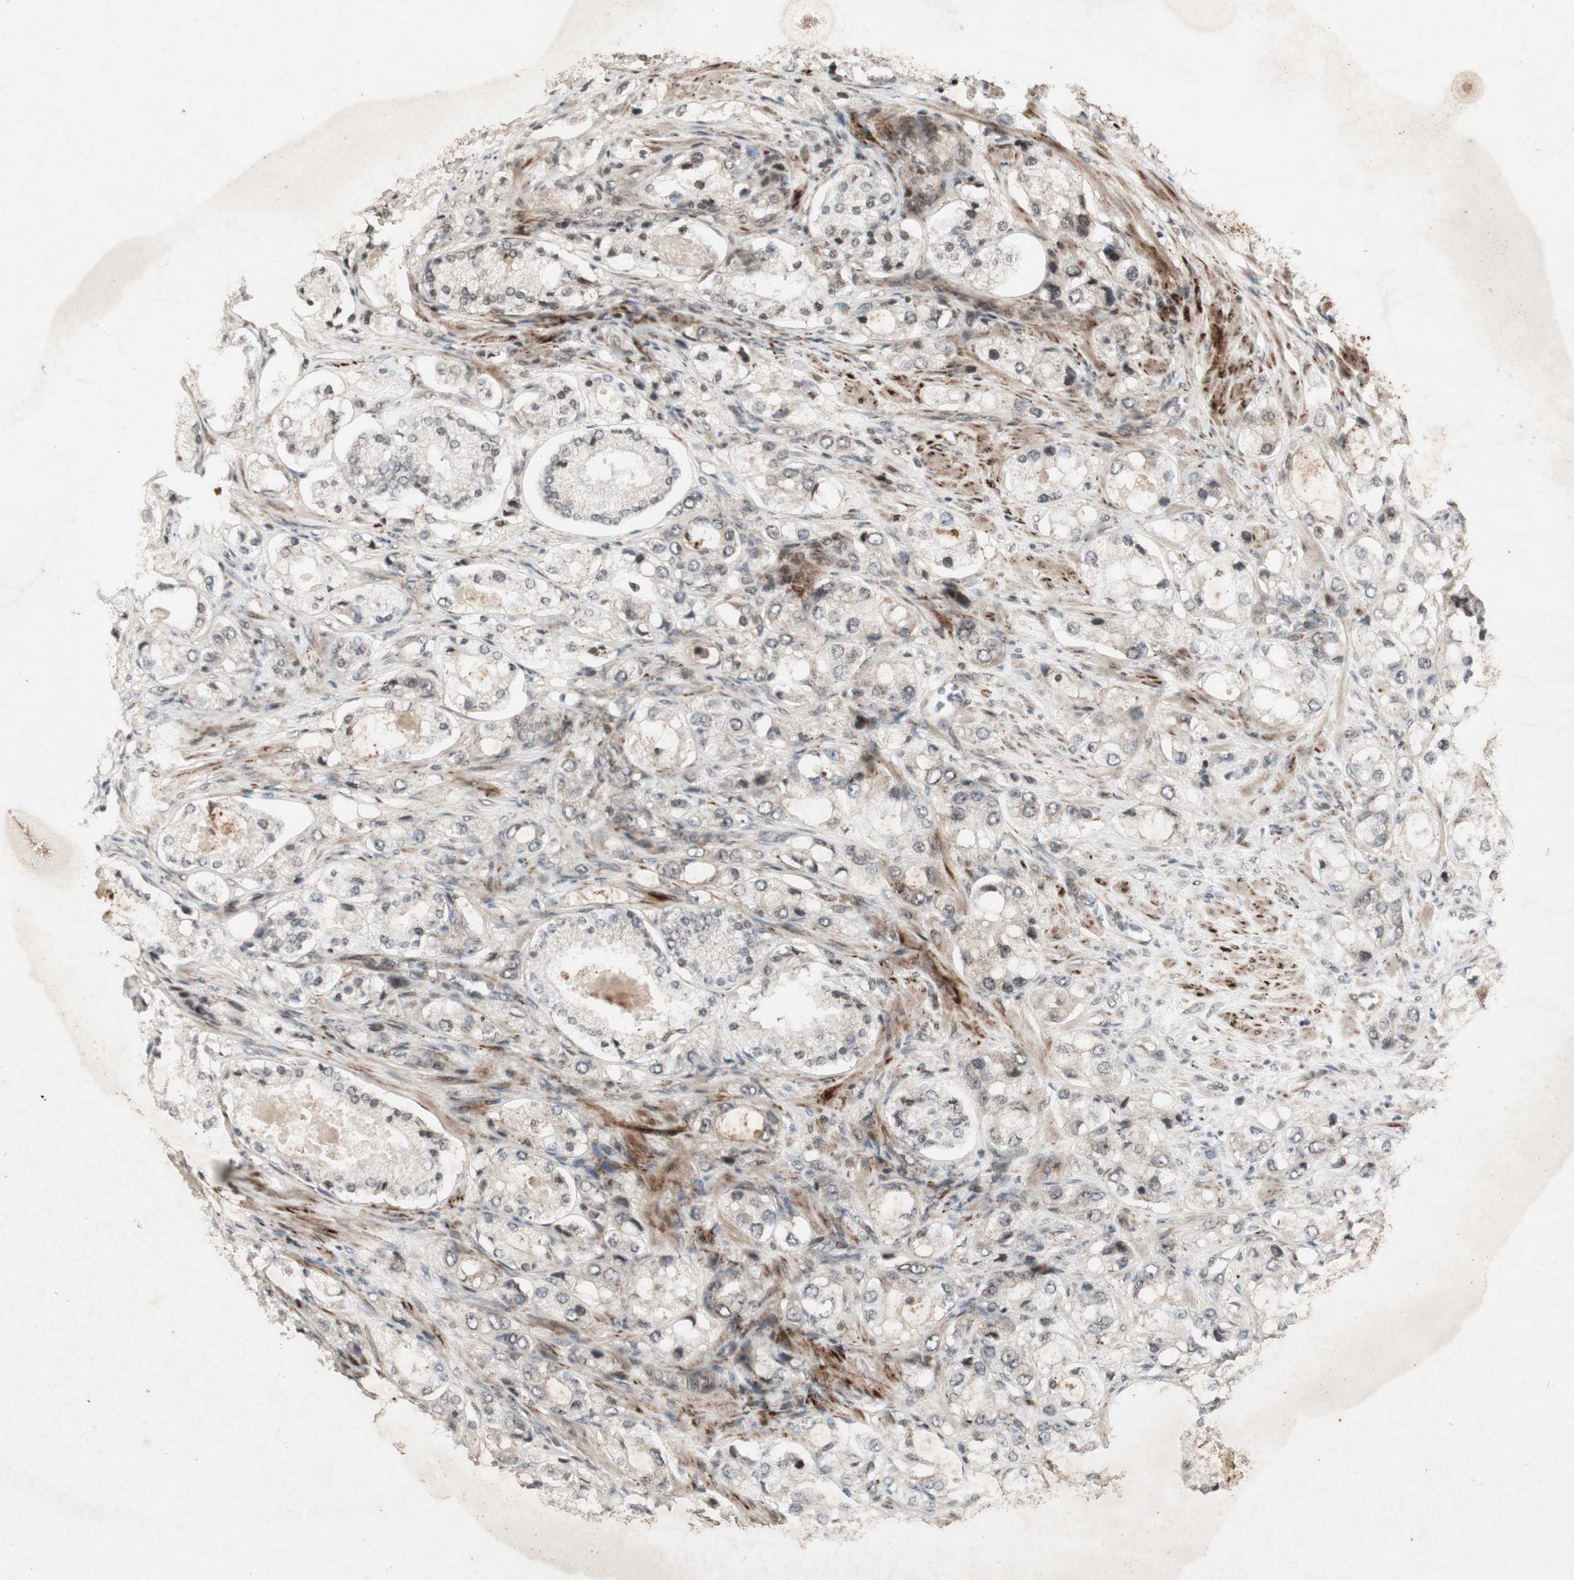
{"staining": {"intensity": "weak", "quantity": ">75%", "location": "cytoplasmic/membranous"}, "tissue": "prostate cancer", "cell_type": "Tumor cells", "image_type": "cancer", "snomed": [{"axis": "morphology", "description": "Adenocarcinoma, High grade"}, {"axis": "topography", "description": "Prostate"}], "caption": "A photomicrograph showing weak cytoplasmic/membranous staining in approximately >75% of tumor cells in prostate cancer (high-grade adenocarcinoma), as visualized by brown immunohistochemical staining.", "gene": "PLXNA1", "patient": {"sex": "male", "age": 65}}